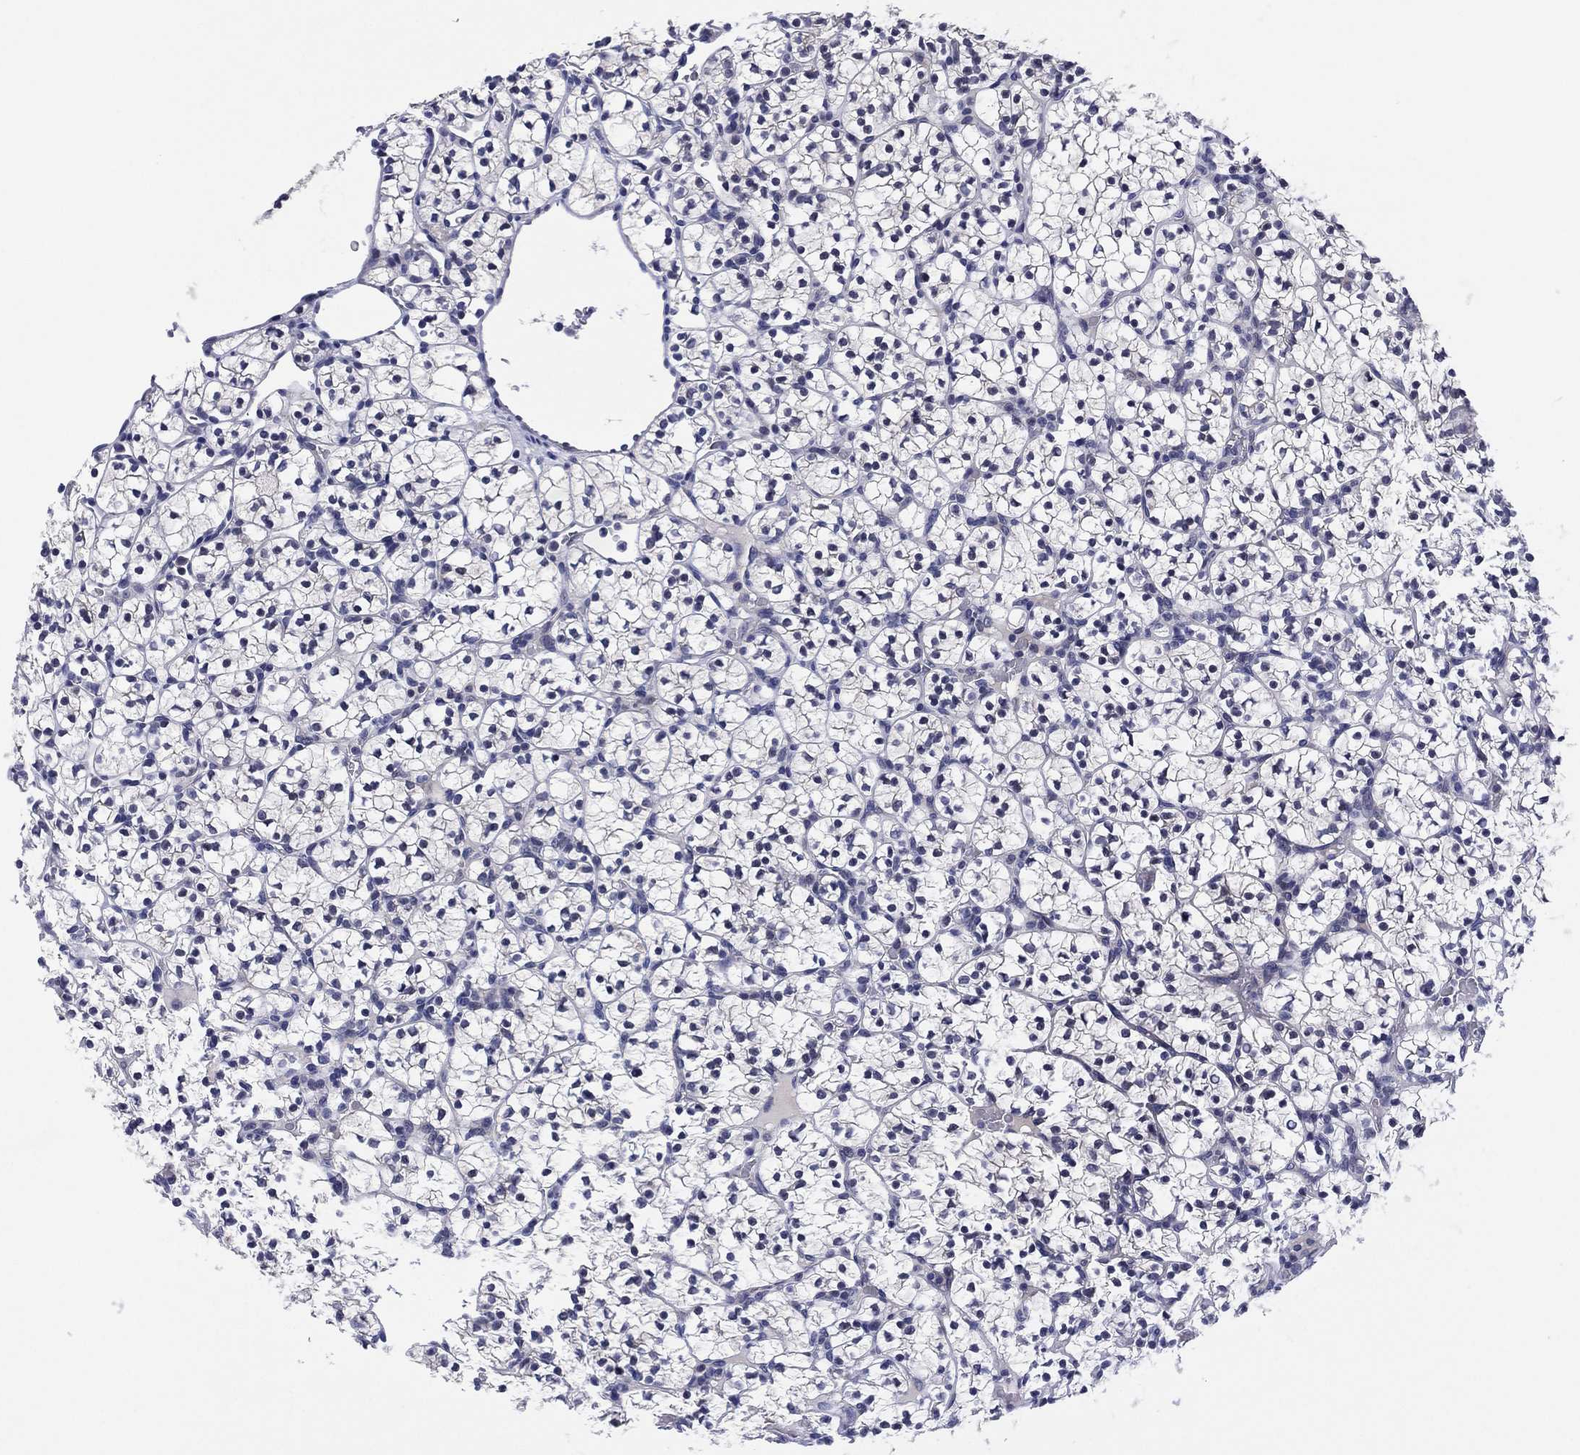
{"staining": {"intensity": "negative", "quantity": "none", "location": "none"}, "tissue": "renal cancer", "cell_type": "Tumor cells", "image_type": "cancer", "snomed": [{"axis": "morphology", "description": "Adenocarcinoma, NOS"}, {"axis": "topography", "description": "Kidney"}], "caption": "This photomicrograph is of renal cancer (adenocarcinoma) stained with immunohistochemistry to label a protein in brown with the nuclei are counter-stained blue. There is no positivity in tumor cells.", "gene": "CLIP3", "patient": {"sex": "female", "age": 89}}